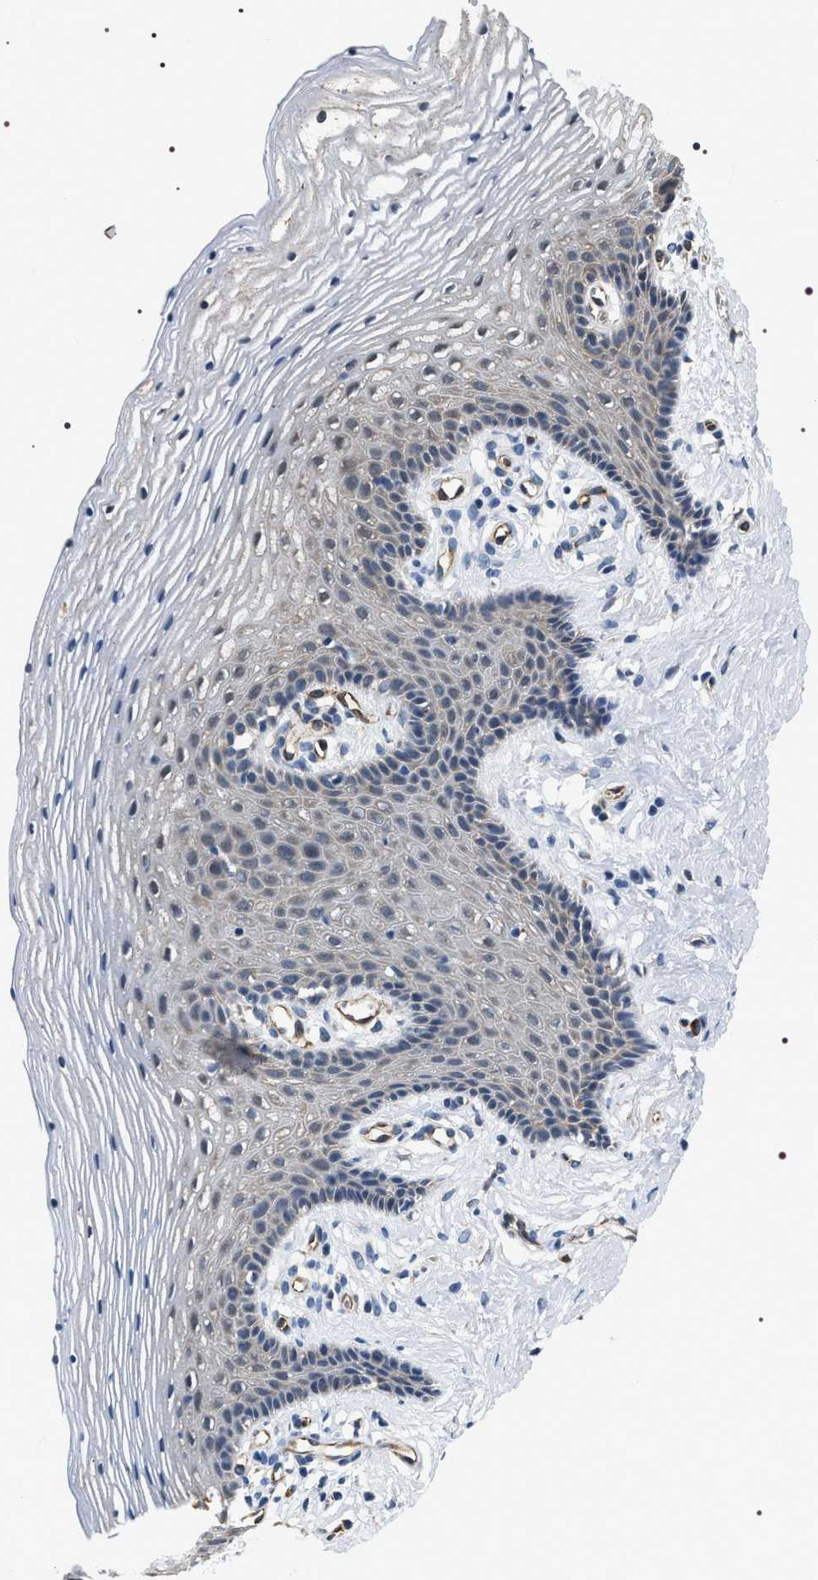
{"staining": {"intensity": "negative", "quantity": "none", "location": "none"}, "tissue": "vagina", "cell_type": "Squamous epithelial cells", "image_type": "normal", "snomed": [{"axis": "morphology", "description": "Normal tissue, NOS"}, {"axis": "topography", "description": "Vagina"}], "caption": "This is an immunohistochemistry (IHC) image of unremarkable human vagina. There is no expression in squamous epithelial cells.", "gene": "PKD1L1", "patient": {"sex": "female", "age": 32}}